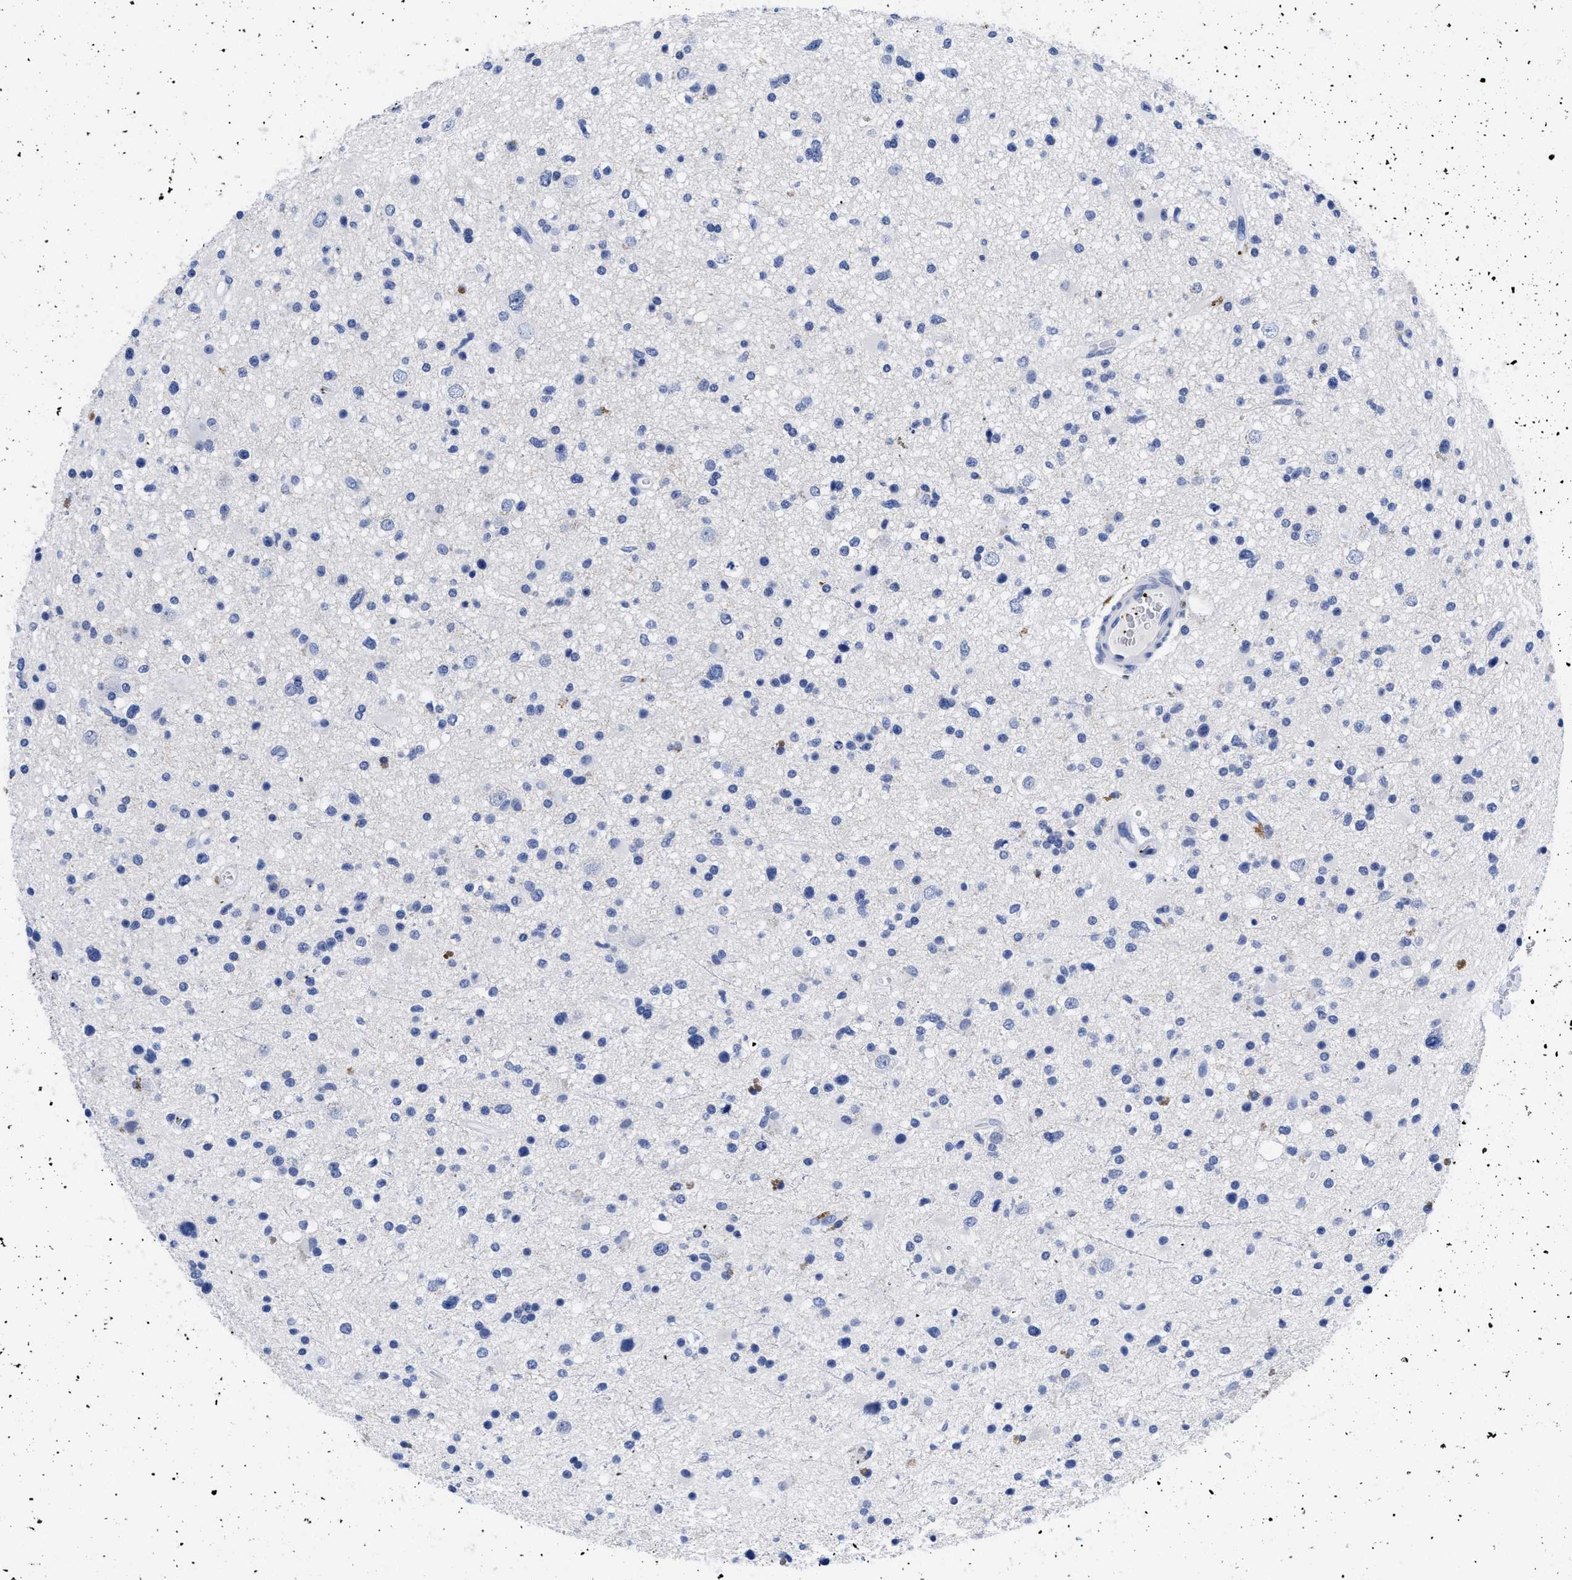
{"staining": {"intensity": "negative", "quantity": "none", "location": "none"}, "tissue": "glioma", "cell_type": "Tumor cells", "image_type": "cancer", "snomed": [{"axis": "morphology", "description": "Glioma, malignant, High grade"}, {"axis": "topography", "description": "Brain"}], "caption": "Tumor cells show no significant protein expression in glioma.", "gene": "TREML1", "patient": {"sex": "male", "age": 33}}